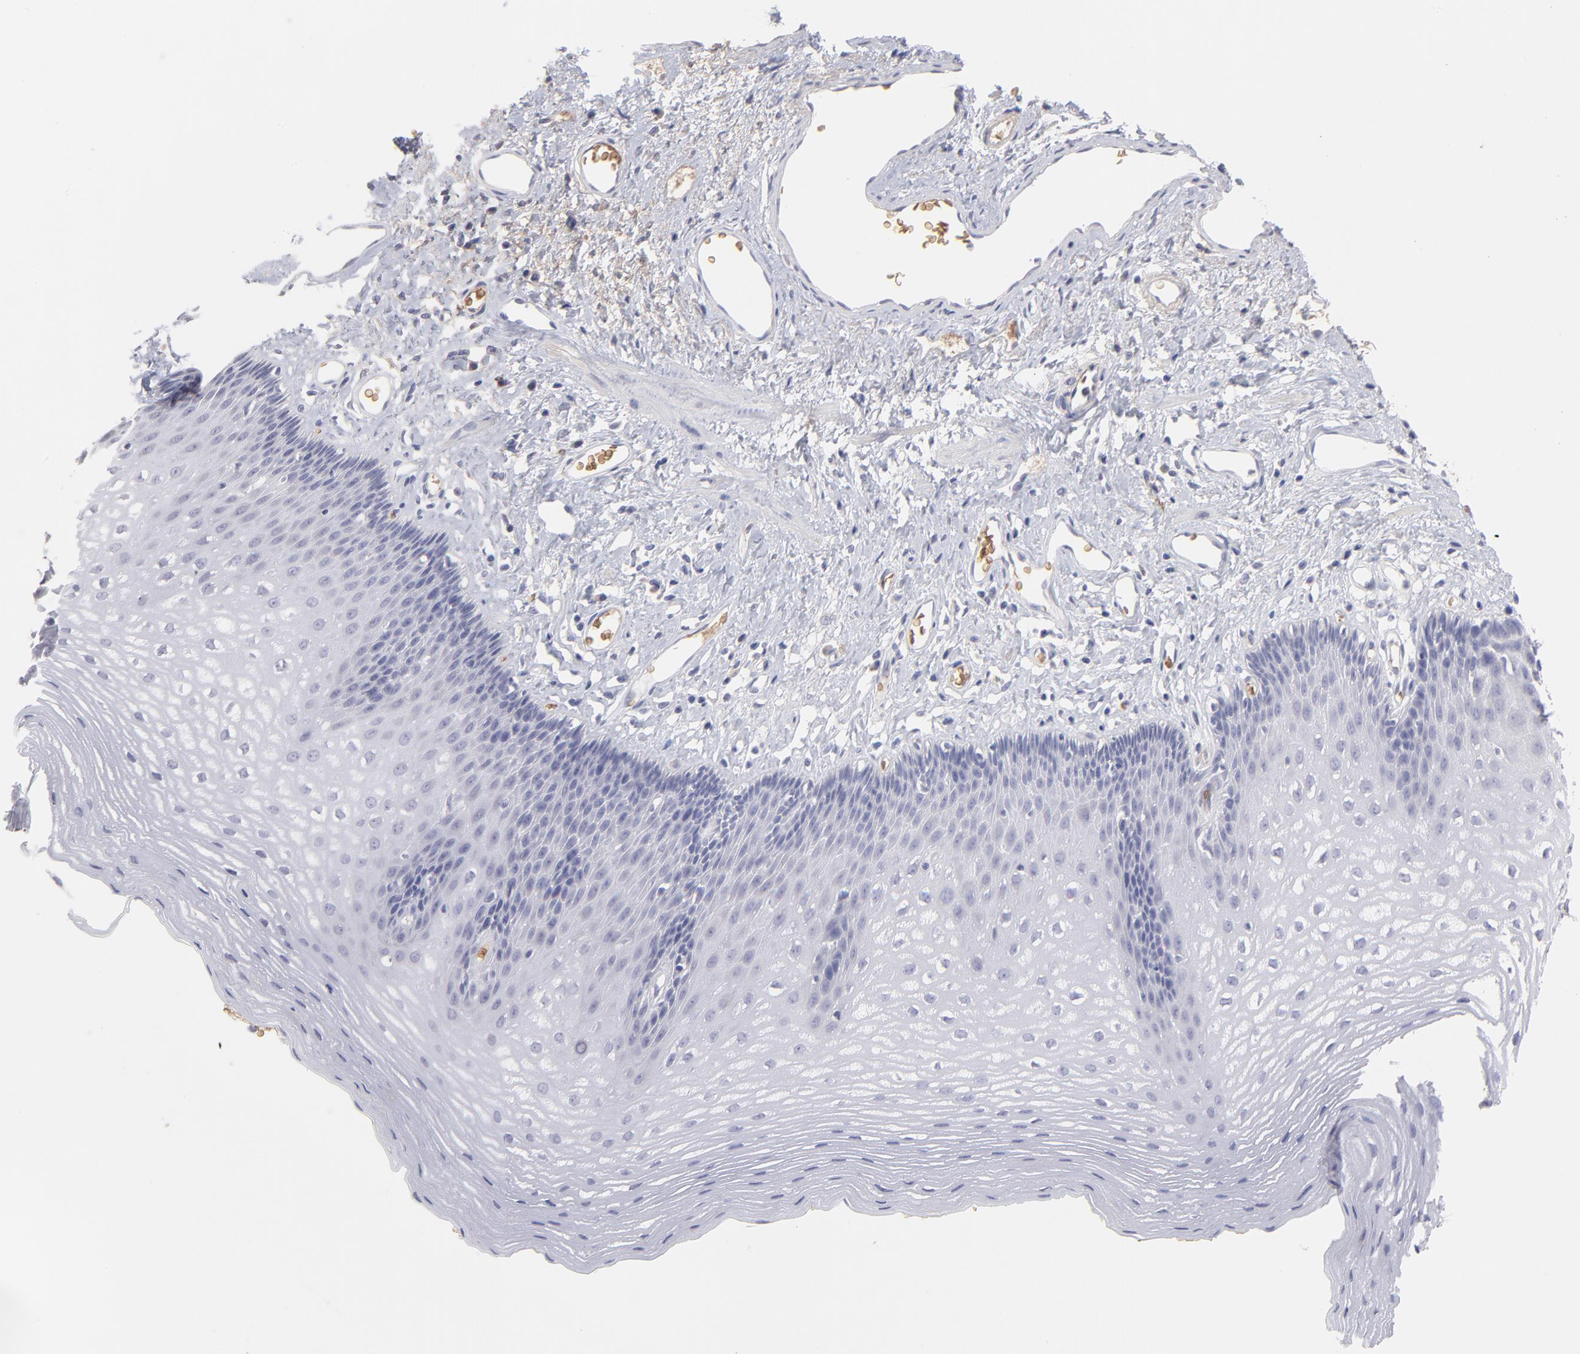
{"staining": {"intensity": "negative", "quantity": "none", "location": "none"}, "tissue": "esophagus", "cell_type": "Squamous epithelial cells", "image_type": "normal", "snomed": [{"axis": "morphology", "description": "Normal tissue, NOS"}, {"axis": "topography", "description": "Esophagus"}], "caption": "Image shows no protein expression in squamous epithelial cells of normal esophagus.", "gene": "F13B", "patient": {"sex": "female", "age": 70}}